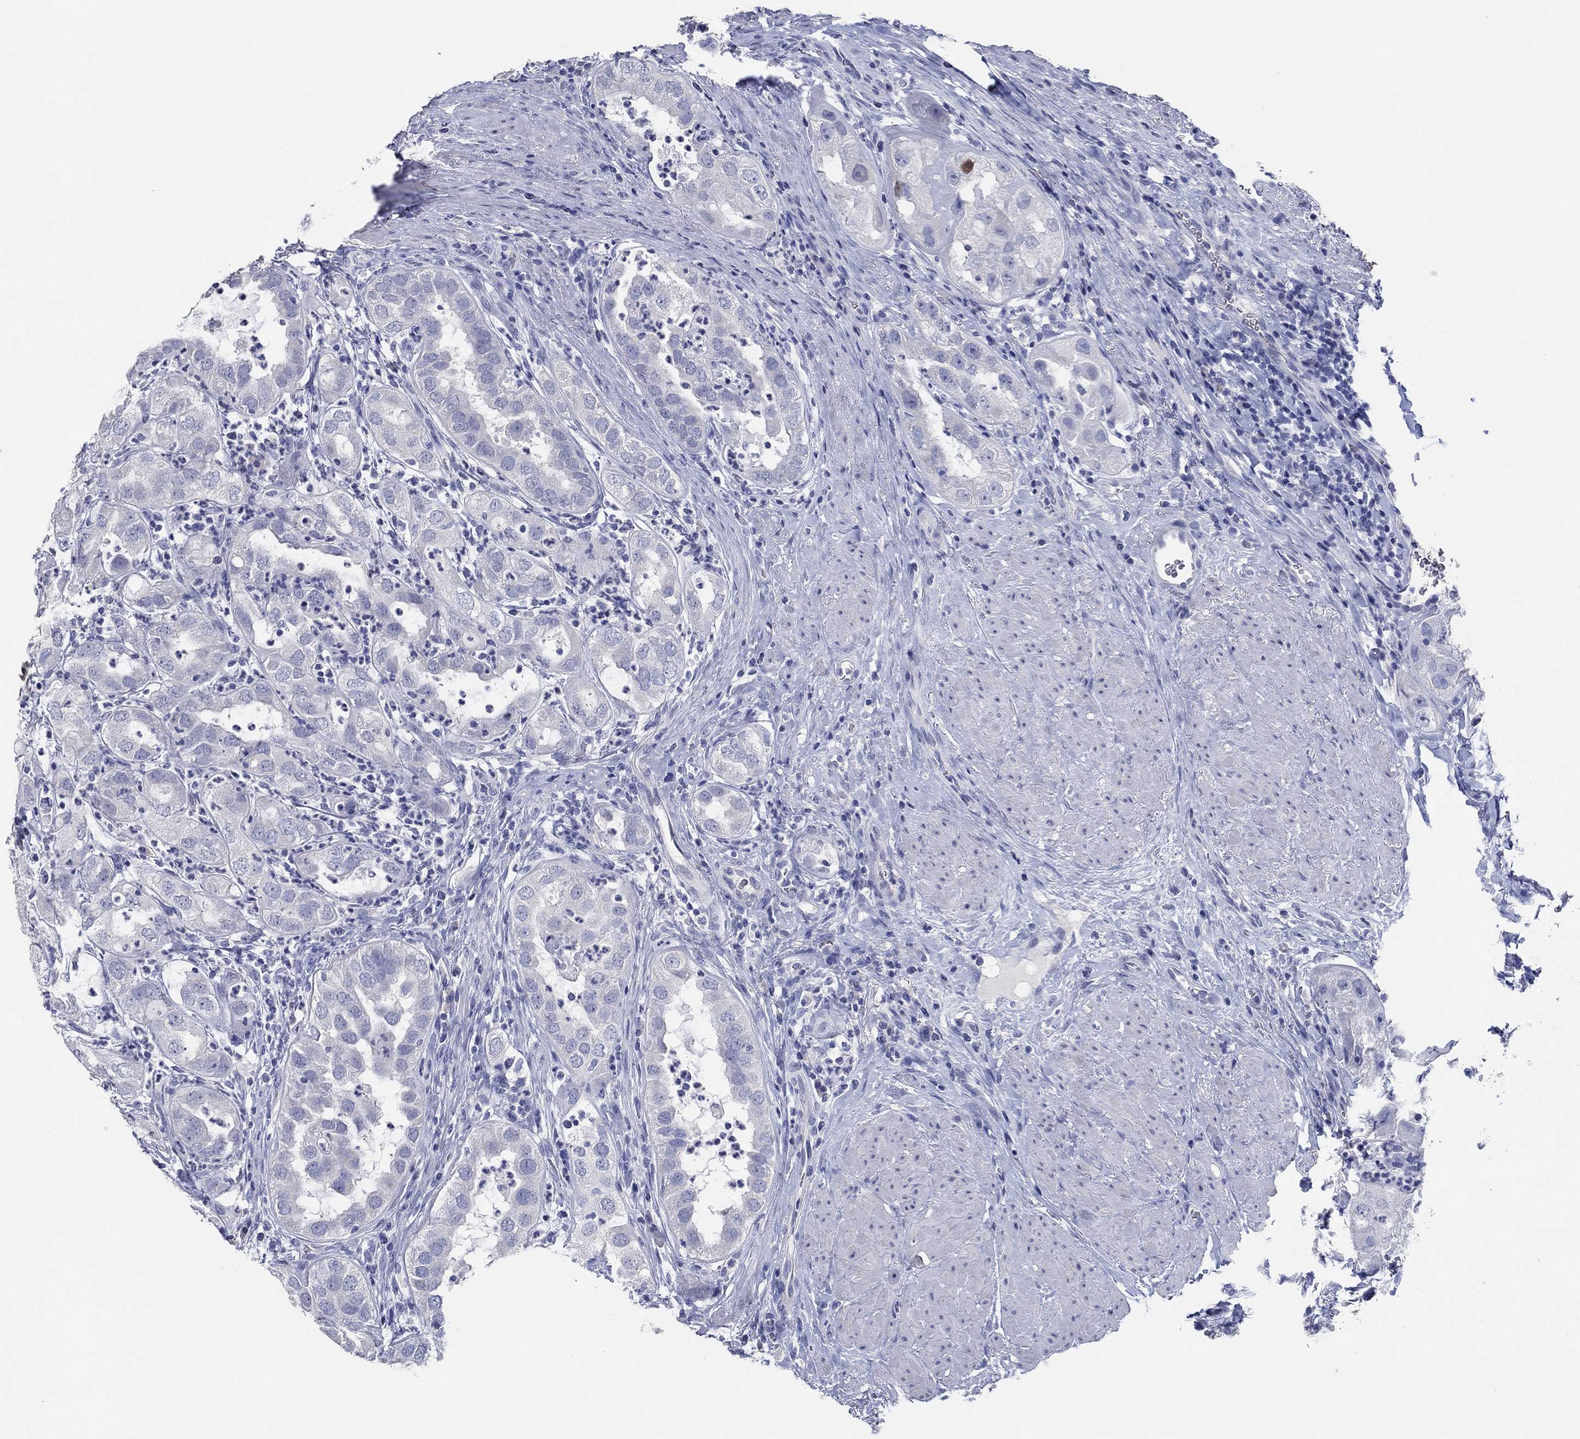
{"staining": {"intensity": "negative", "quantity": "none", "location": "none"}, "tissue": "urothelial cancer", "cell_type": "Tumor cells", "image_type": "cancer", "snomed": [{"axis": "morphology", "description": "Urothelial carcinoma, High grade"}, {"axis": "topography", "description": "Urinary bladder"}], "caption": "A histopathology image of human high-grade urothelial carcinoma is negative for staining in tumor cells.", "gene": "POU5F1", "patient": {"sex": "female", "age": 41}}